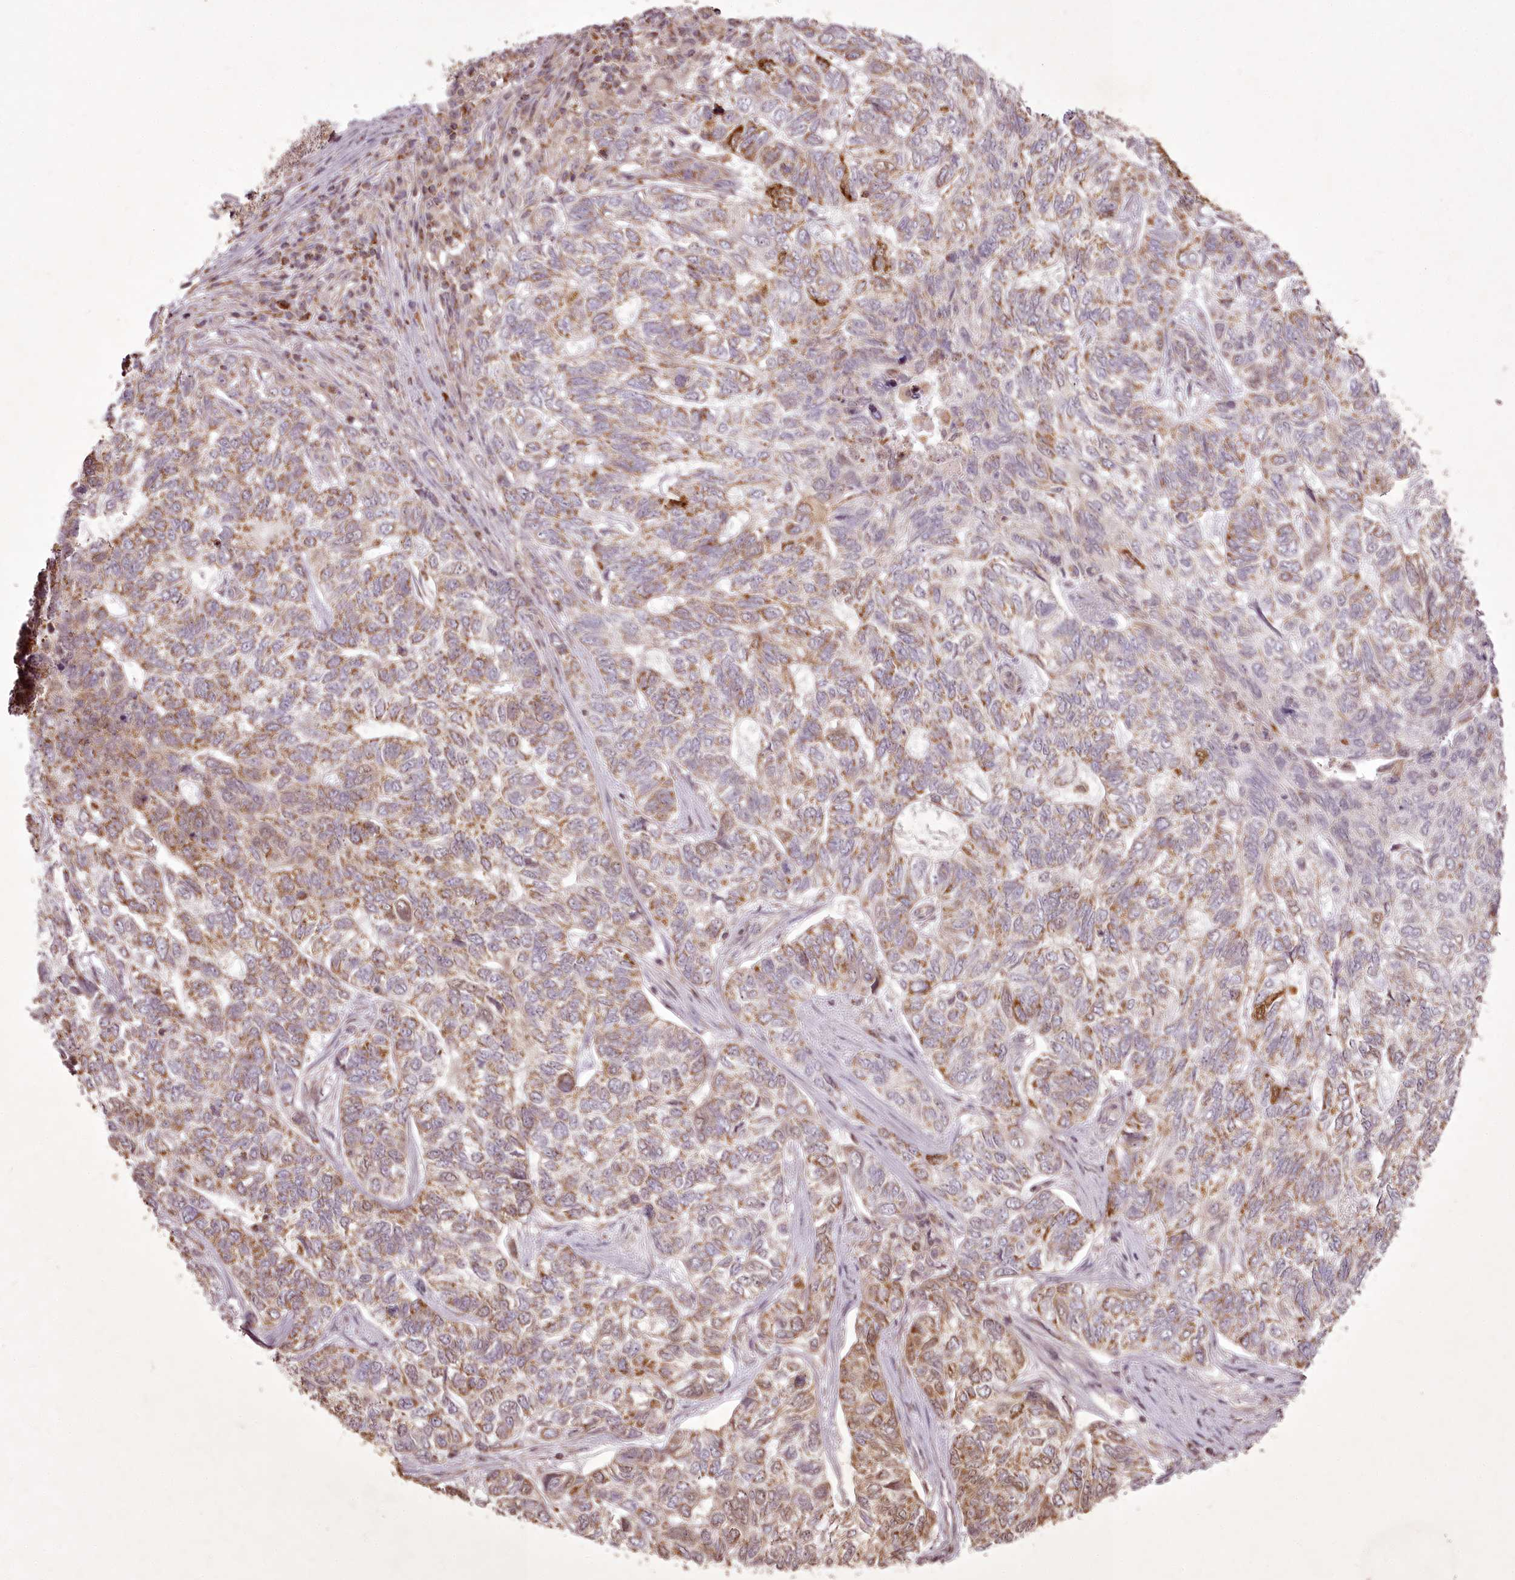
{"staining": {"intensity": "moderate", "quantity": "25%-75%", "location": "cytoplasmic/membranous"}, "tissue": "skin cancer", "cell_type": "Tumor cells", "image_type": "cancer", "snomed": [{"axis": "morphology", "description": "Basal cell carcinoma"}, {"axis": "topography", "description": "Skin"}], "caption": "Skin cancer (basal cell carcinoma) was stained to show a protein in brown. There is medium levels of moderate cytoplasmic/membranous positivity in approximately 25%-75% of tumor cells.", "gene": "CHCHD2", "patient": {"sex": "female", "age": 65}}